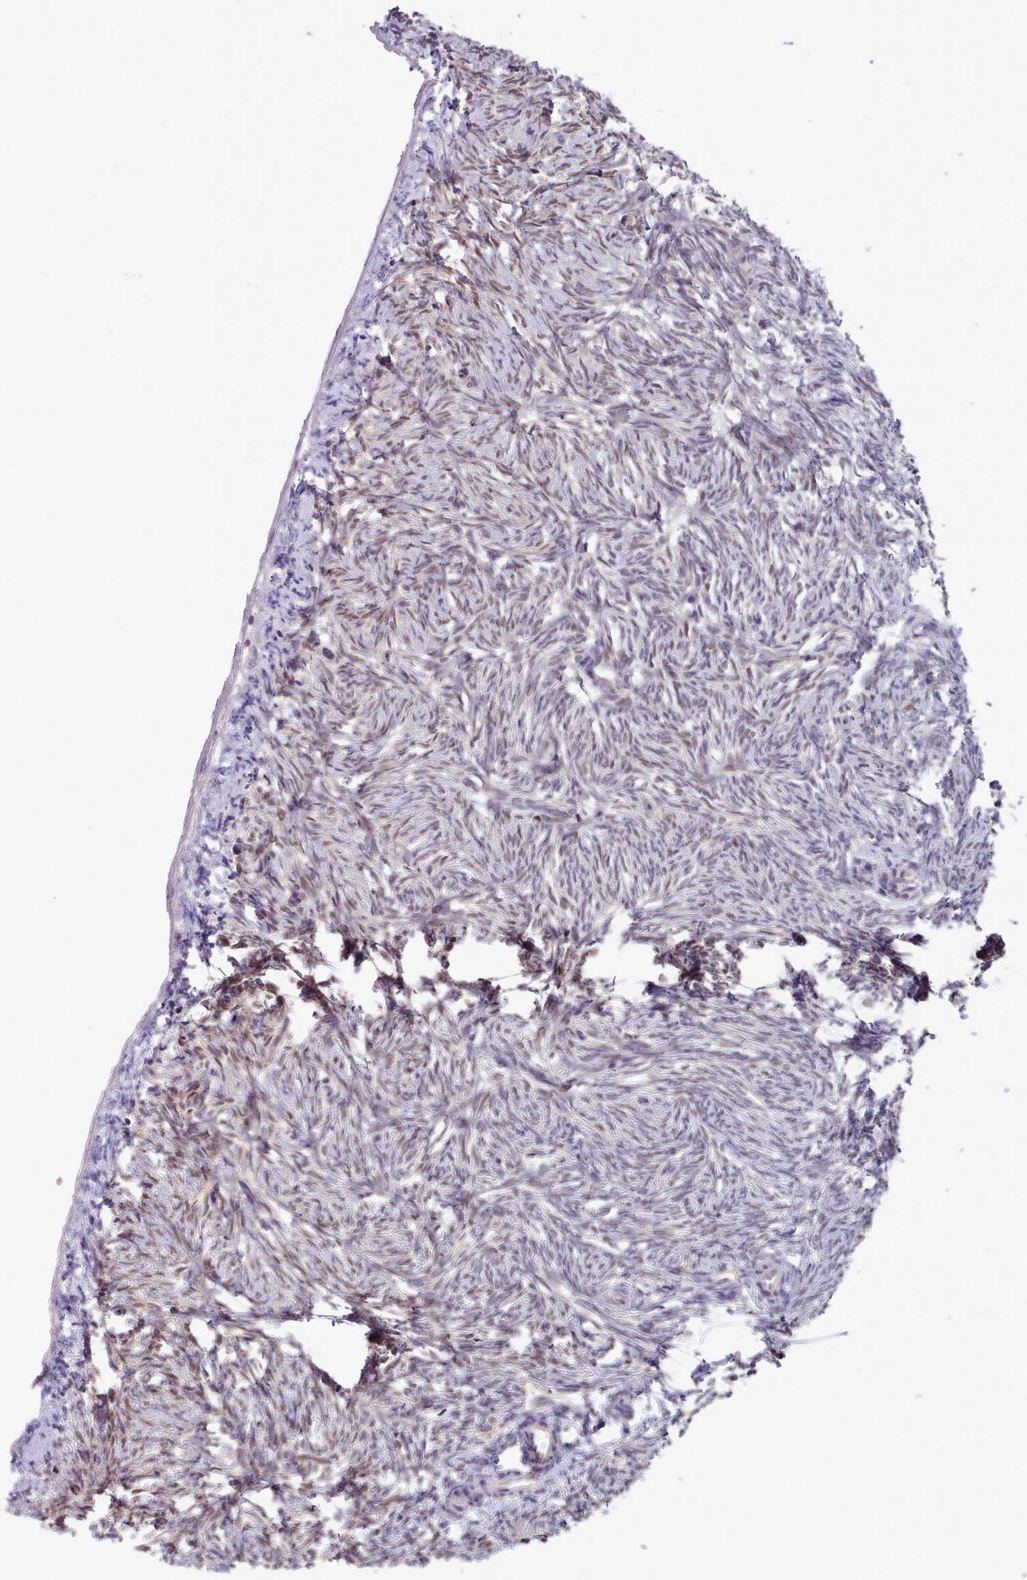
{"staining": {"intensity": "weak", "quantity": "25%-75%", "location": "nuclear"}, "tissue": "ovary", "cell_type": "Ovarian stroma cells", "image_type": "normal", "snomed": [{"axis": "morphology", "description": "Normal tissue, NOS"}, {"axis": "topography", "description": "Ovary"}], "caption": "Ovarian stroma cells reveal low levels of weak nuclear expression in about 25%-75% of cells in benign human ovary.", "gene": "CES3", "patient": {"sex": "female", "age": 51}}